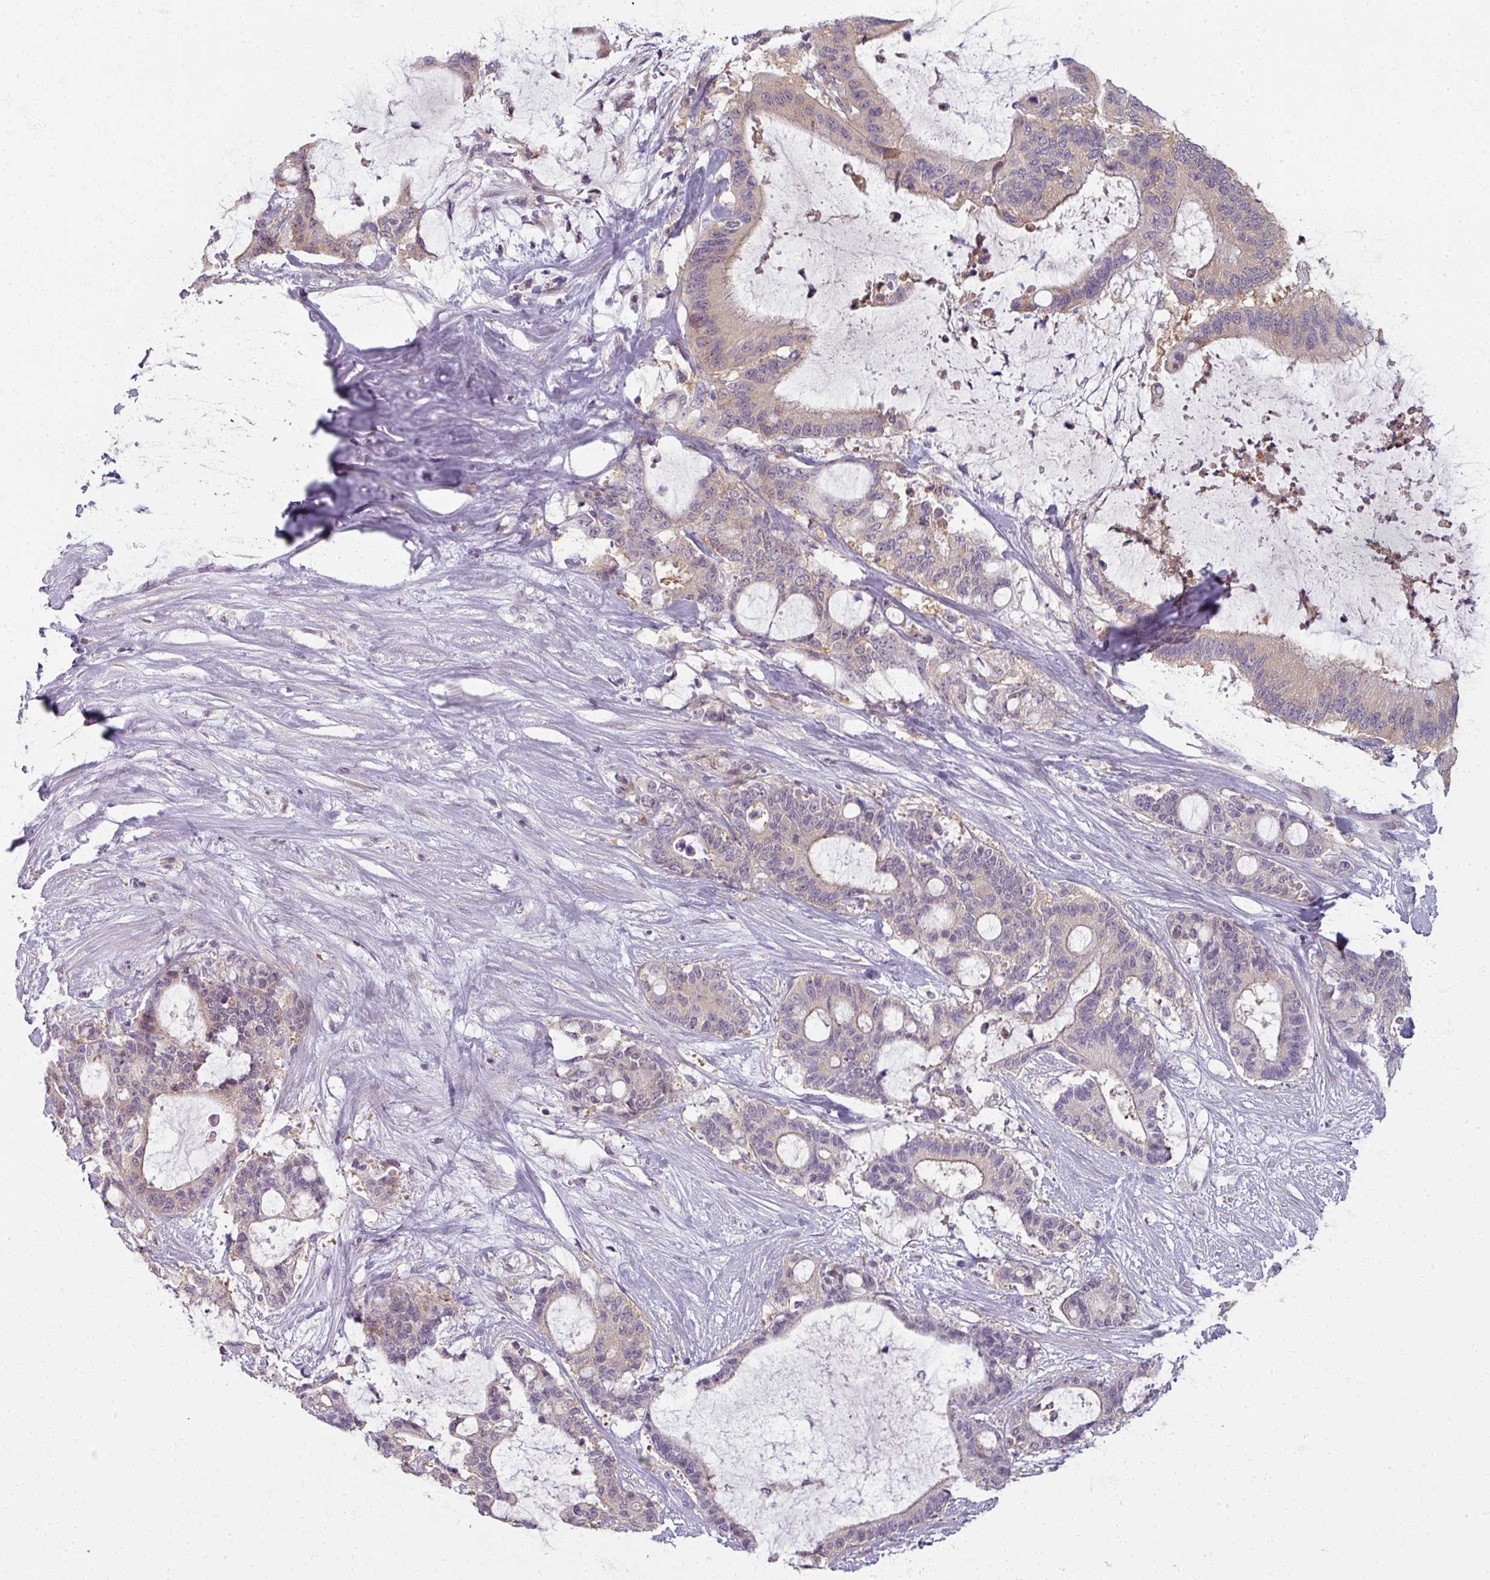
{"staining": {"intensity": "weak", "quantity": "<25%", "location": "cytoplasmic/membranous"}, "tissue": "liver cancer", "cell_type": "Tumor cells", "image_type": "cancer", "snomed": [{"axis": "morphology", "description": "Normal tissue, NOS"}, {"axis": "morphology", "description": "Cholangiocarcinoma"}, {"axis": "topography", "description": "Liver"}, {"axis": "topography", "description": "Peripheral nerve tissue"}], "caption": "High power microscopy histopathology image of an immunohistochemistry photomicrograph of liver cholangiocarcinoma, revealing no significant positivity in tumor cells. (DAB IHC, high magnification).", "gene": "MYMK", "patient": {"sex": "female", "age": 73}}